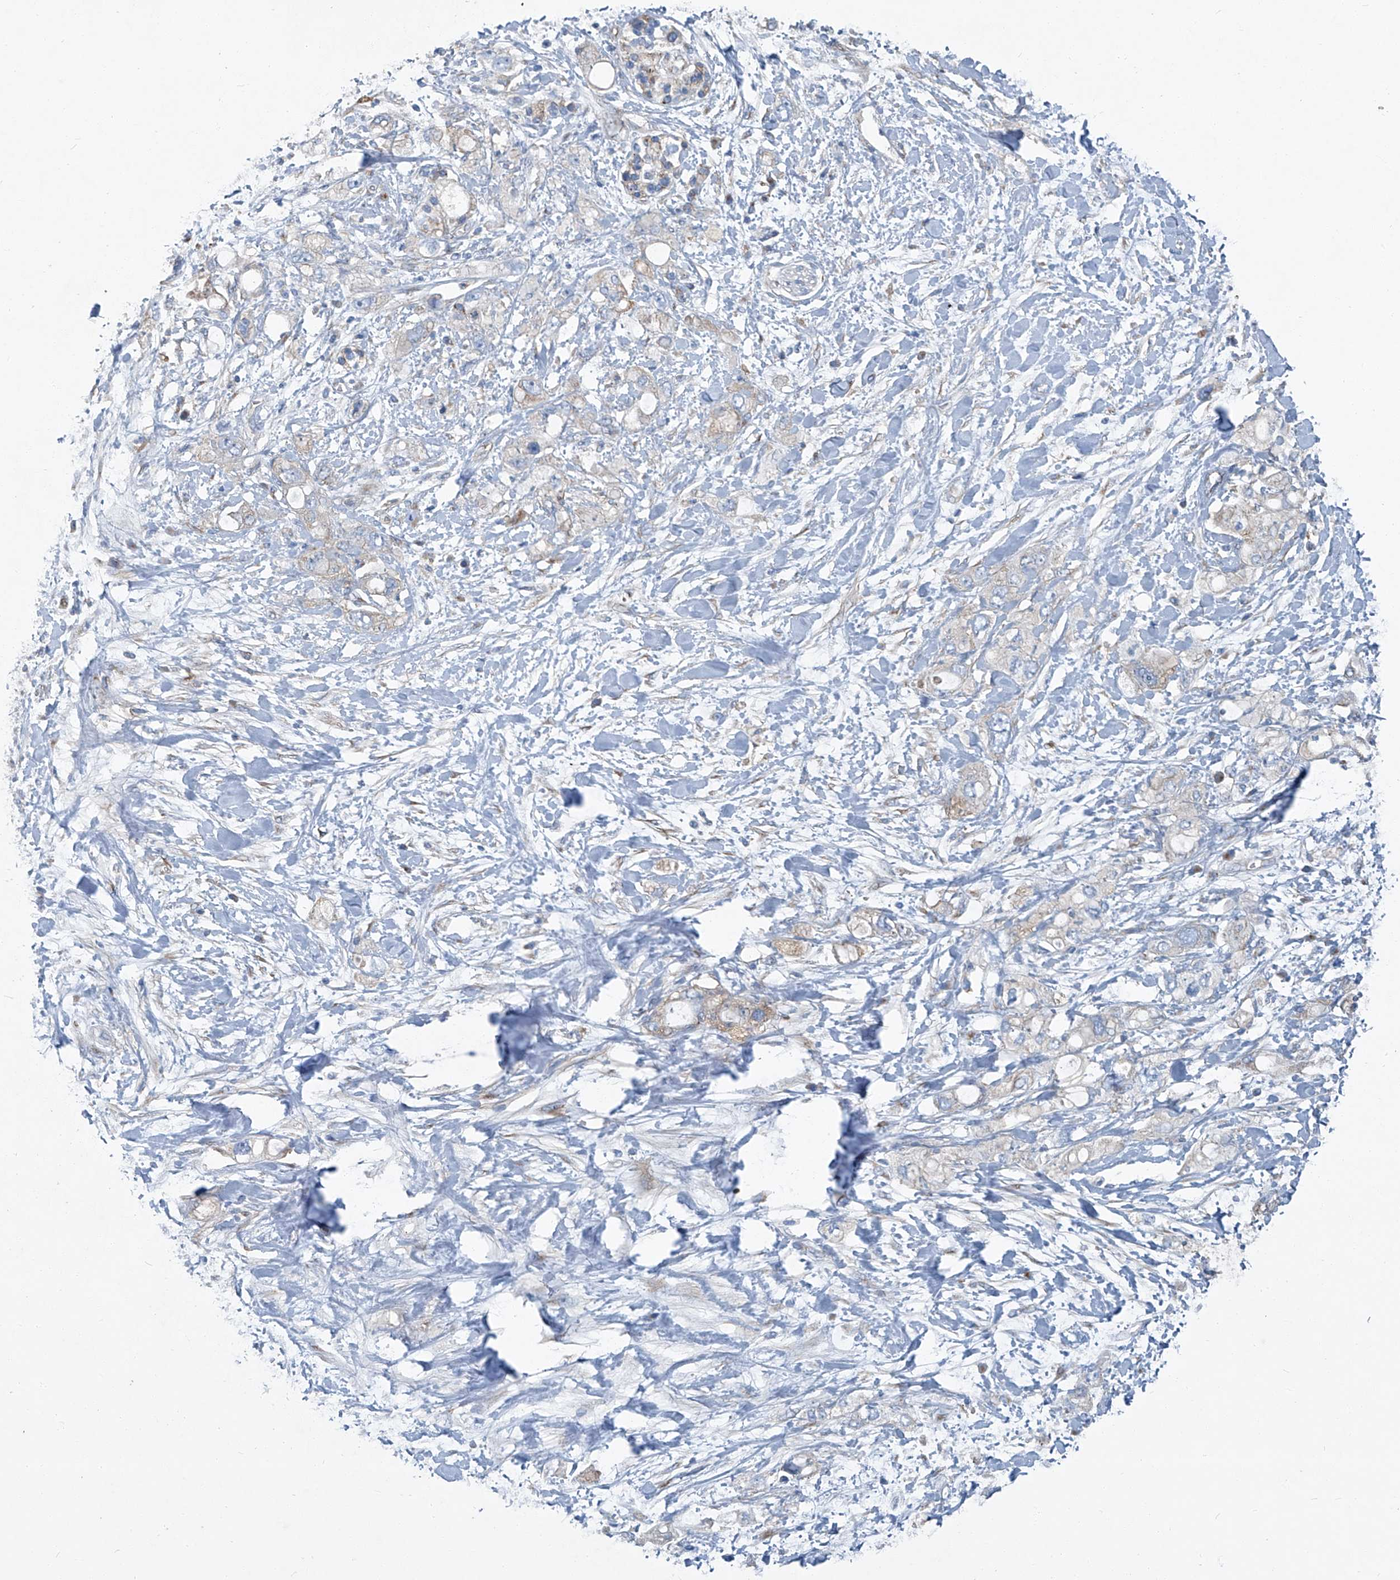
{"staining": {"intensity": "weak", "quantity": "<25%", "location": "cytoplasmic/membranous"}, "tissue": "pancreatic cancer", "cell_type": "Tumor cells", "image_type": "cancer", "snomed": [{"axis": "morphology", "description": "Adenocarcinoma, NOS"}, {"axis": "topography", "description": "Pancreas"}], "caption": "Immunohistochemistry image of adenocarcinoma (pancreatic) stained for a protein (brown), which shows no staining in tumor cells. (IHC, brightfield microscopy, high magnification).", "gene": "PIGH", "patient": {"sex": "female", "age": 56}}